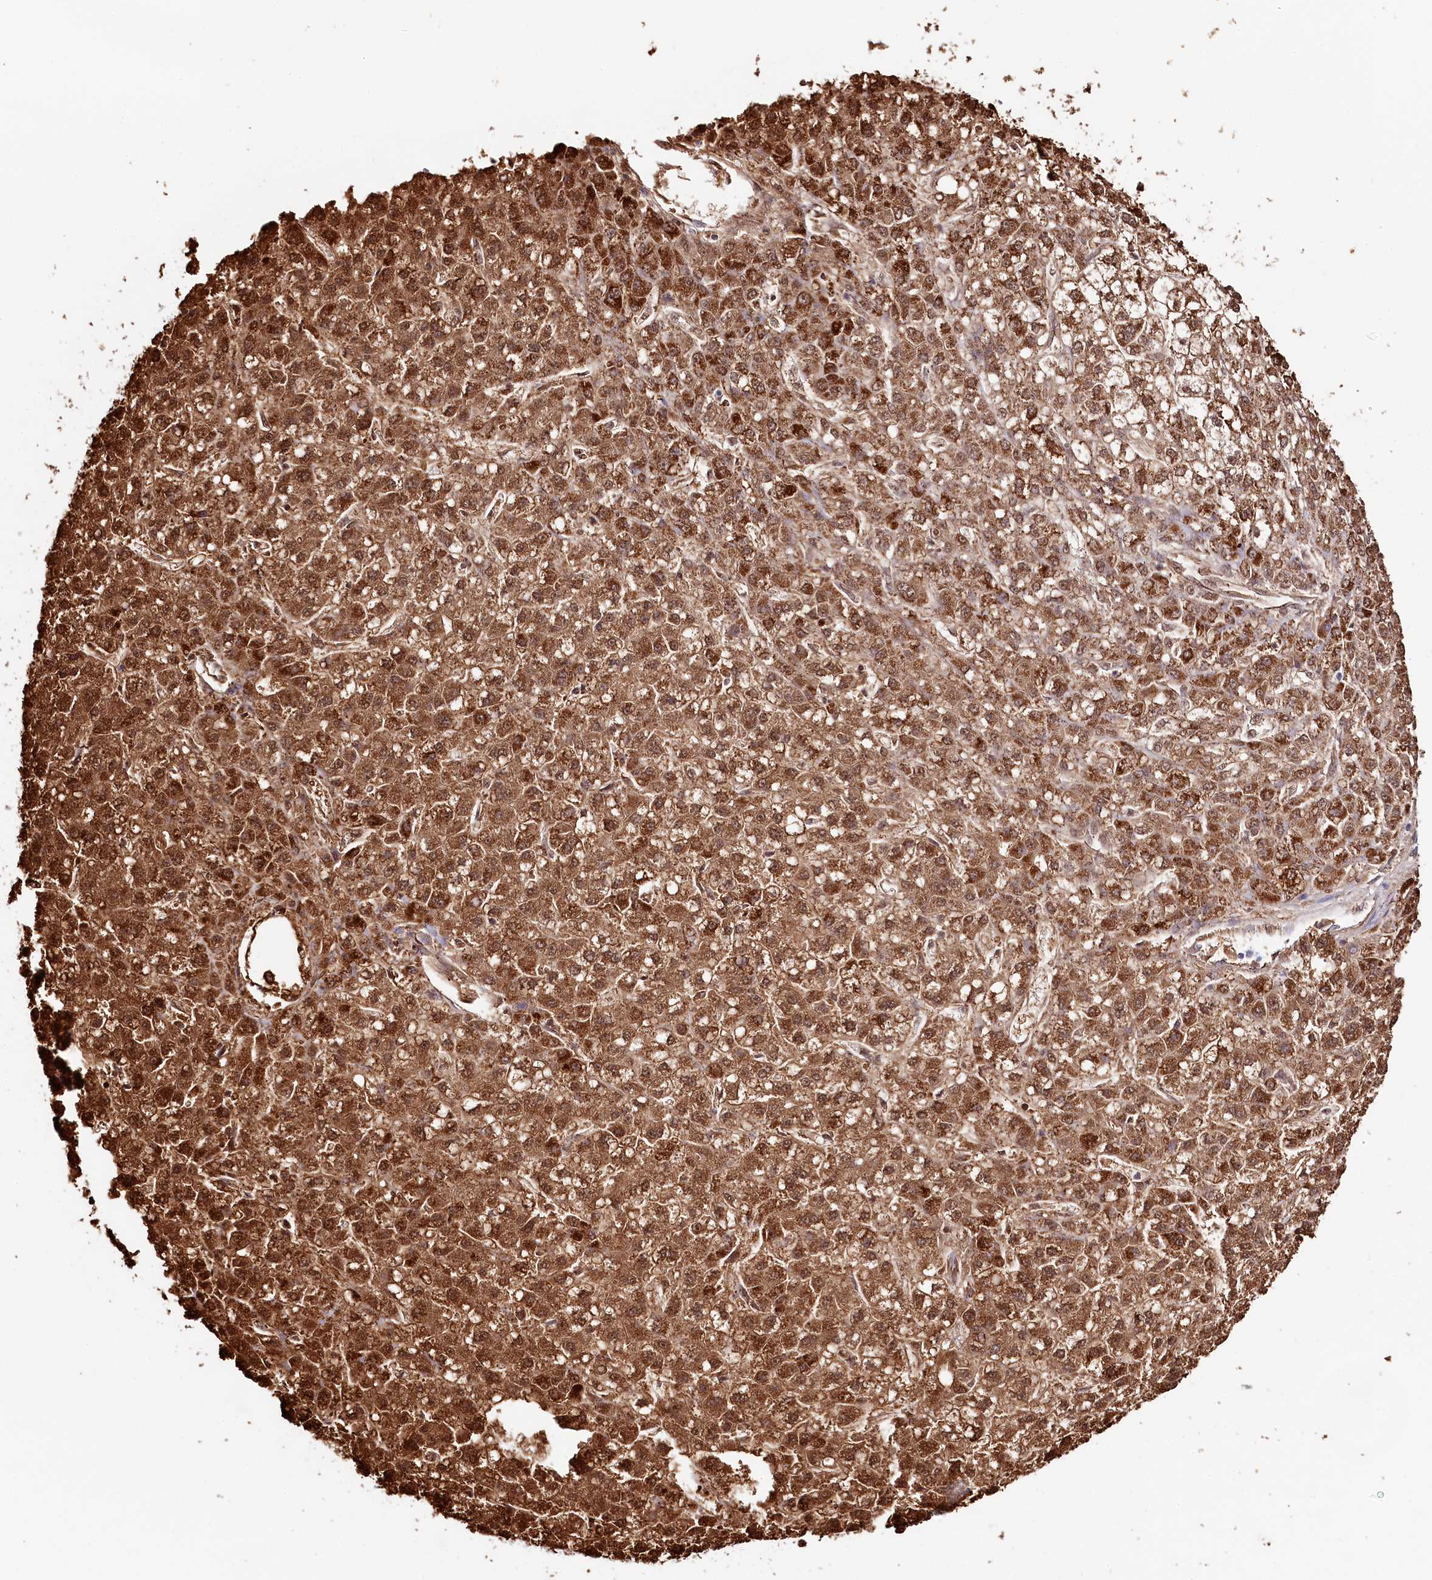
{"staining": {"intensity": "strong", "quantity": ">75%", "location": "cytoplasmic/membranous,nuclear"}, "tissue": "liver cancer", "cell_type": "Tumor cells", "image_type": "cancer", "snomed": [{"axis": "morphology", "description": "Carcinoma, Hepatocellular, NOS"}, {"axis": "topography", "description": "Liver"}], "caption": "Liver cancer stained with DAB IHC displays high levels of strong cytoplasmic/membranous and nuclear staining in about >75% of tumor cells.", "gene": "DAPK1", "patient": {"sex": "male", "age": 67}}